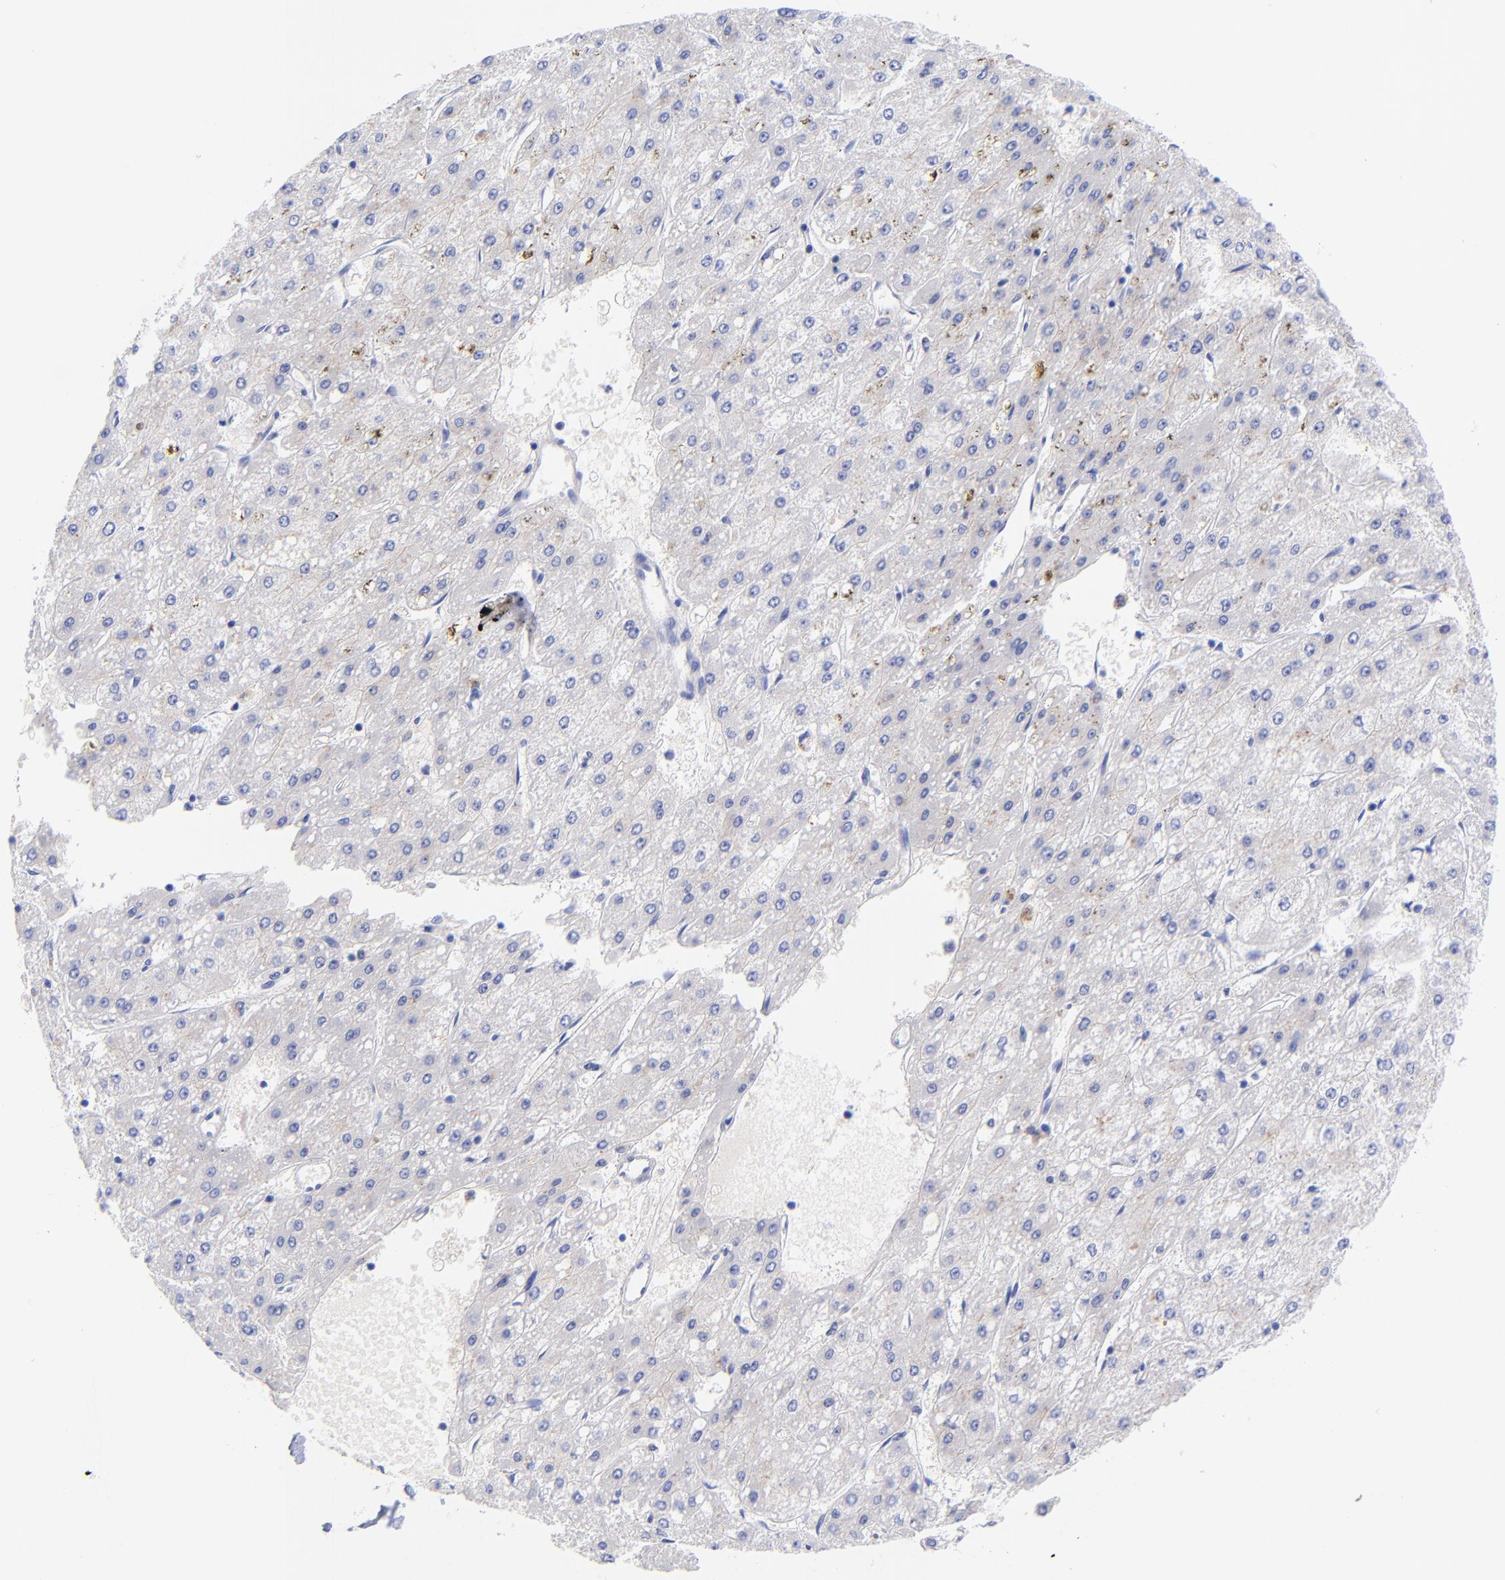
{"staining": {"intensity": "negative", "quantity": "none", "location": "none"}, "tissue": "liver cancer", "cell_type": "Tumor cells", "image_type": "cancer", "snomed": [{"axis": "morphology", "description": "Carcinoma, Hepatocellular, NOS"}, {"axis": "topography", "description": "Liver"}], "caption": "The photomicrograph exhibits no significant expression in tumor cells of liver cancer (hepatocellular carcinoma).", "gene": "GPHN", "patient": {"sex": "female", "age": 52}}